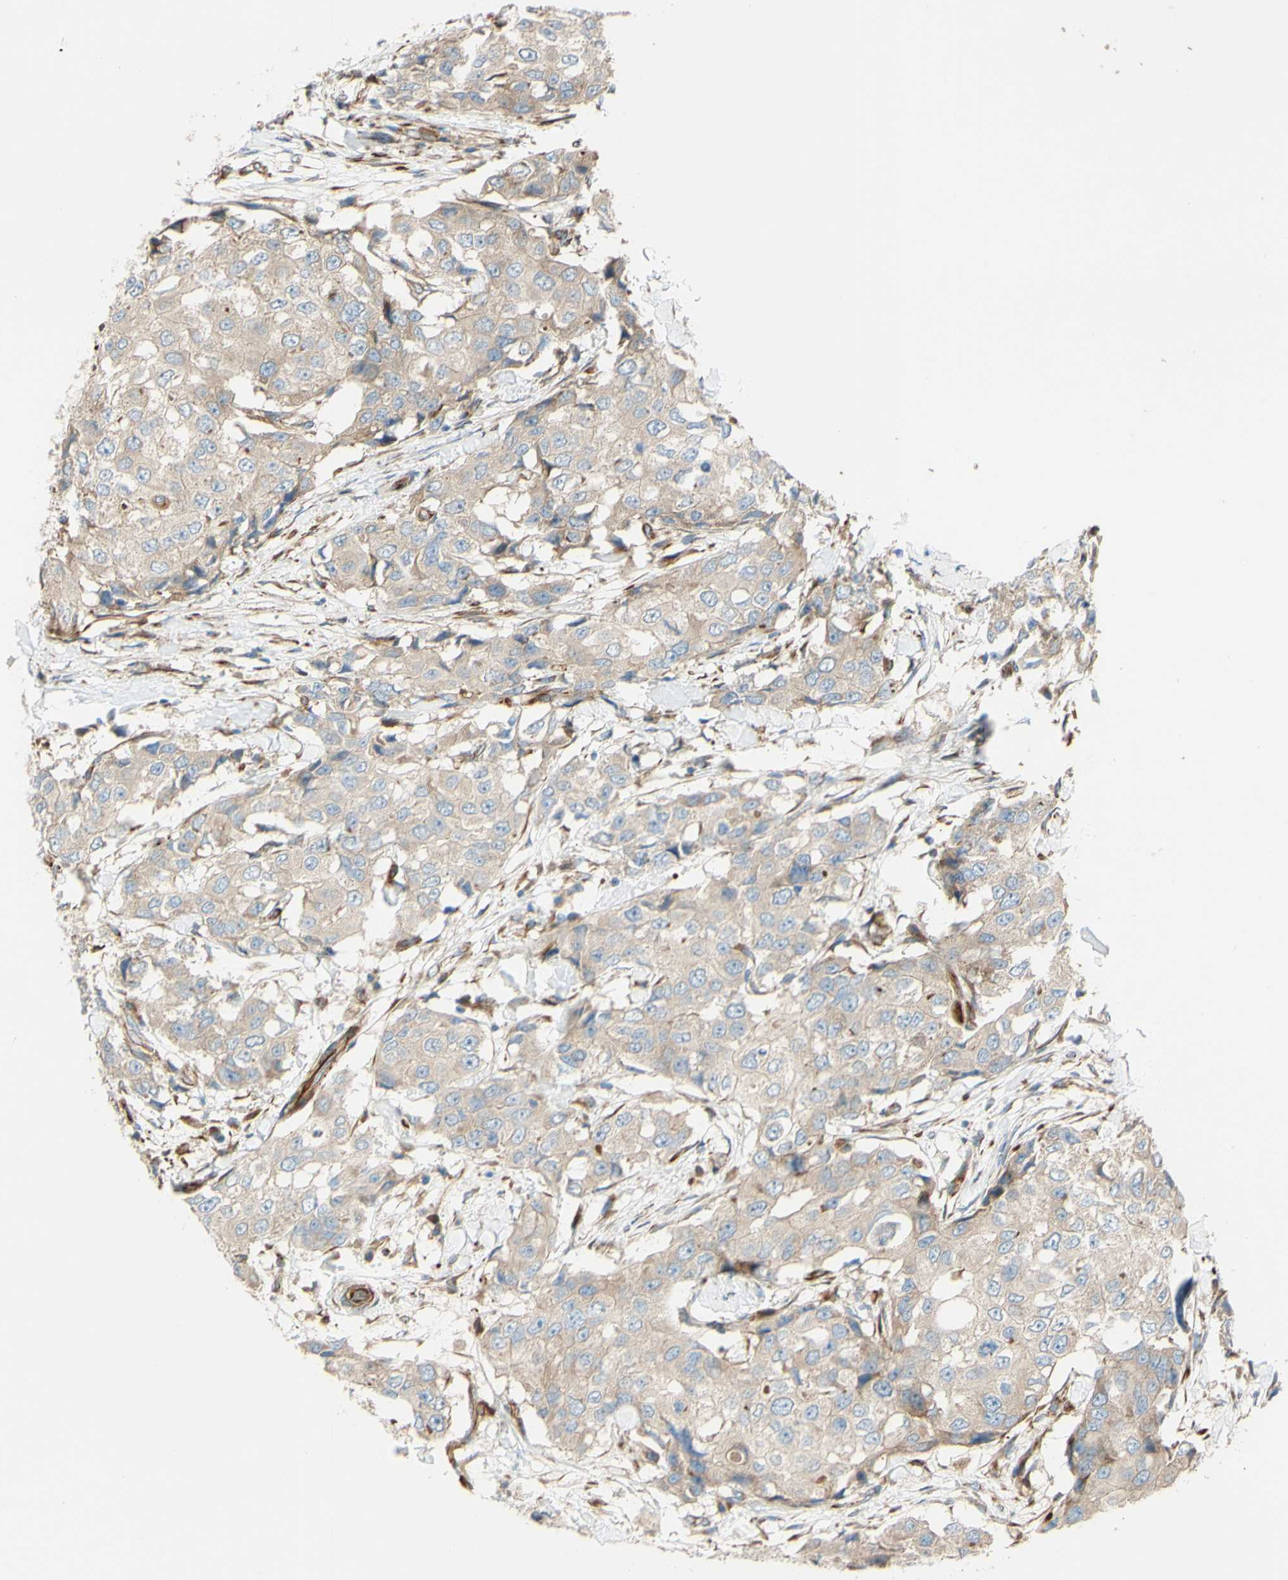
{"staining": {"intensity": "weak", "quantity": ">75%", "location": "cytoplasmic/membranous"}, "tissue": "breast cancer", "cell_type": "Tumor cells", "image_type": "cancer", "snomed": [{"axis": "morphology", "description": "Duct carcinoma"}, {"axis": "topography", "description": "Breast"}], "caption": "Immunohistochemistry (IHC) image of human breast cancer stained for a protein (brown), which demonstrates low levels of weak cytoplasmic/membranous staining in approximately >75% of tumor cells.", "gene": "C1orf43", "patient": {"sex": "female", "age": 27}}